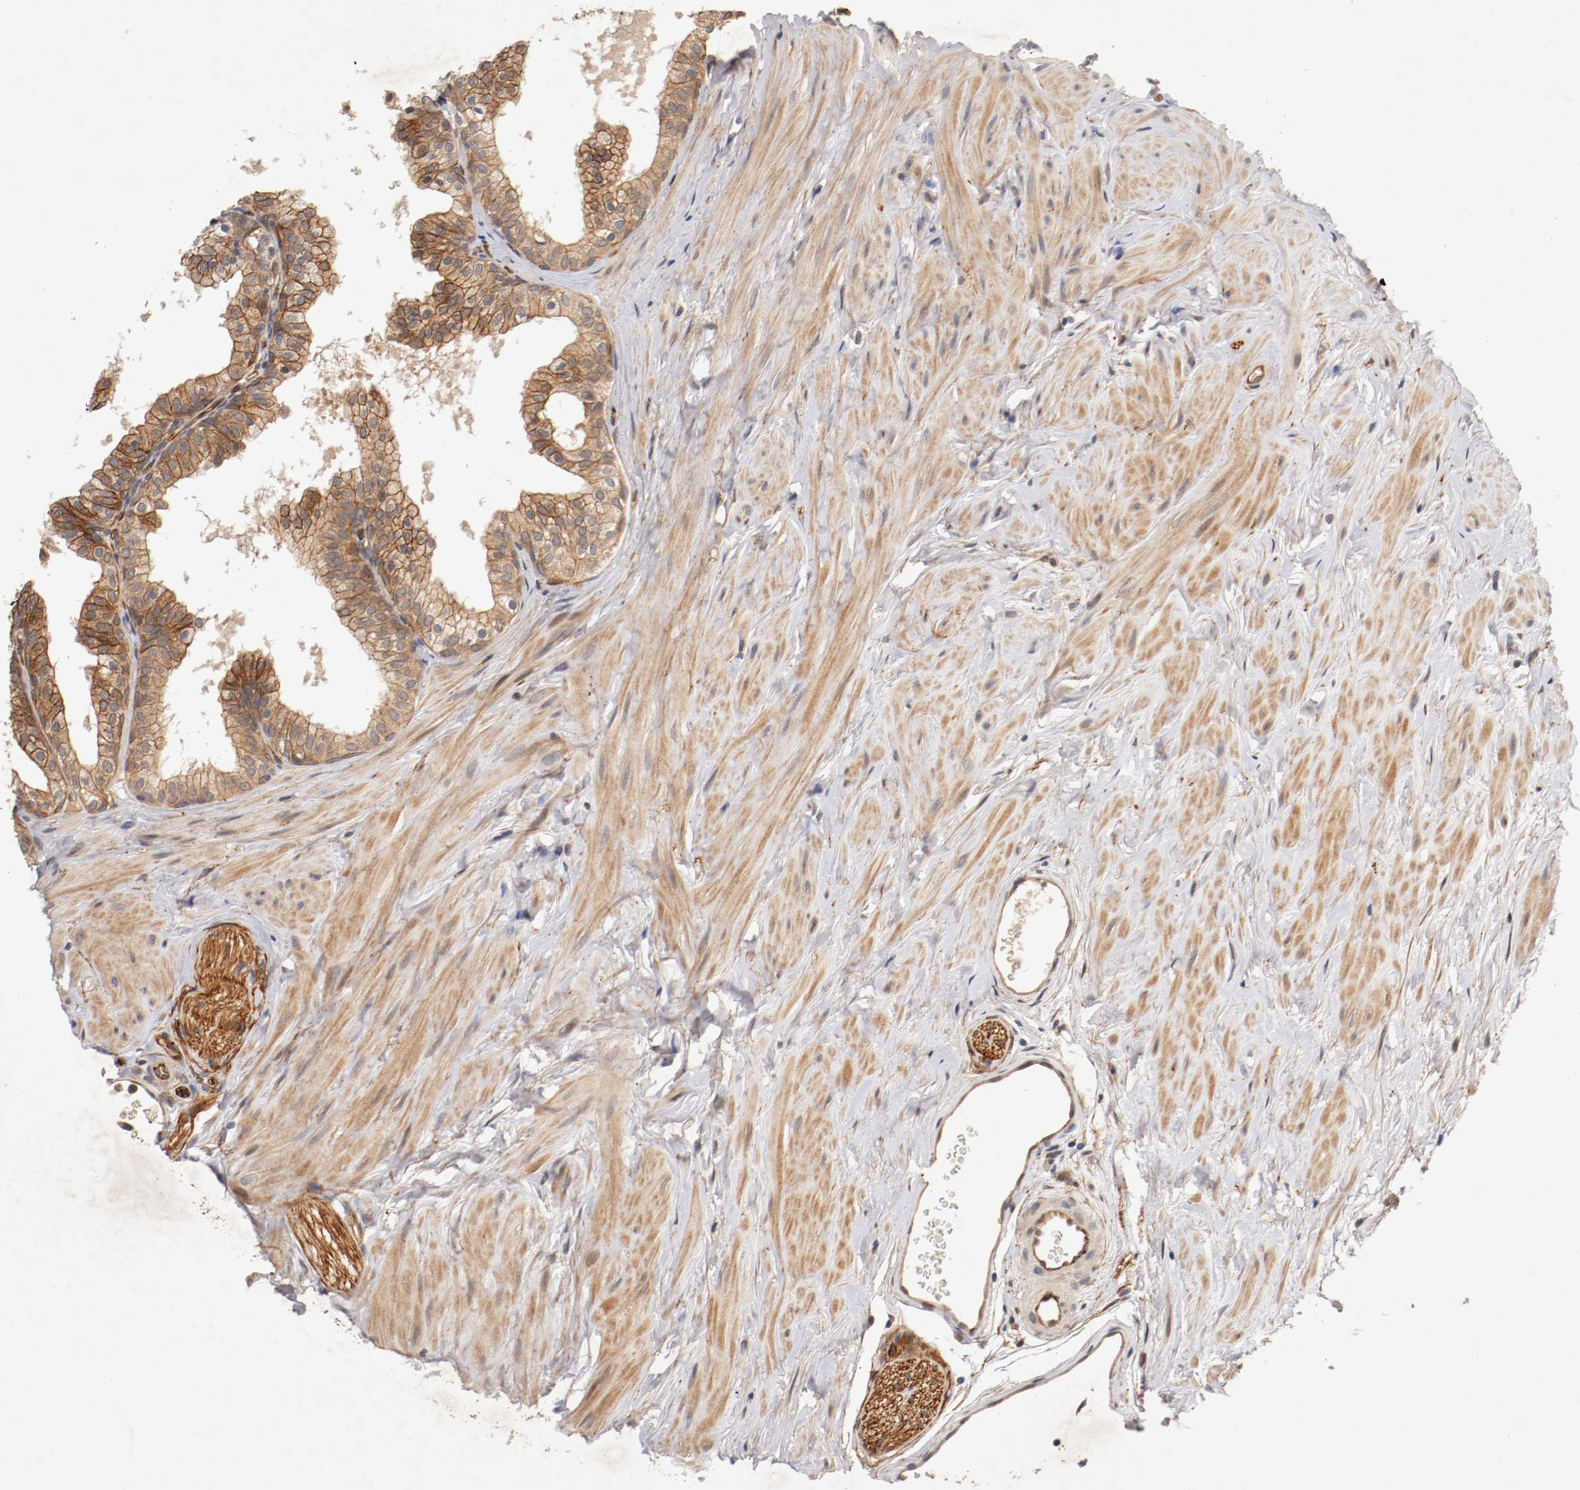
{"staining": {"intensity": "moderate", "quantity": ">75%", "location": "cytoplasmic/membranous"}, "tissue": "prostate", "cell_type": "Glandular cells", "image_type": "normal", "snomed": [{"axis": "morphology", "description": "Normal tissue, NOS"}, {"axis": "topography", "description": "Prostate"}], "caption": "Moderate cytoplasmic/membranous protein expression is identified in about >75% of glandular cells in prostate. Using DAB (brown) and hematoxylin (blue) stains, captured at high magnification using brightfield microscopy.", "gene": "TYK2", "patient": {"sex": "male", "age": 60}}